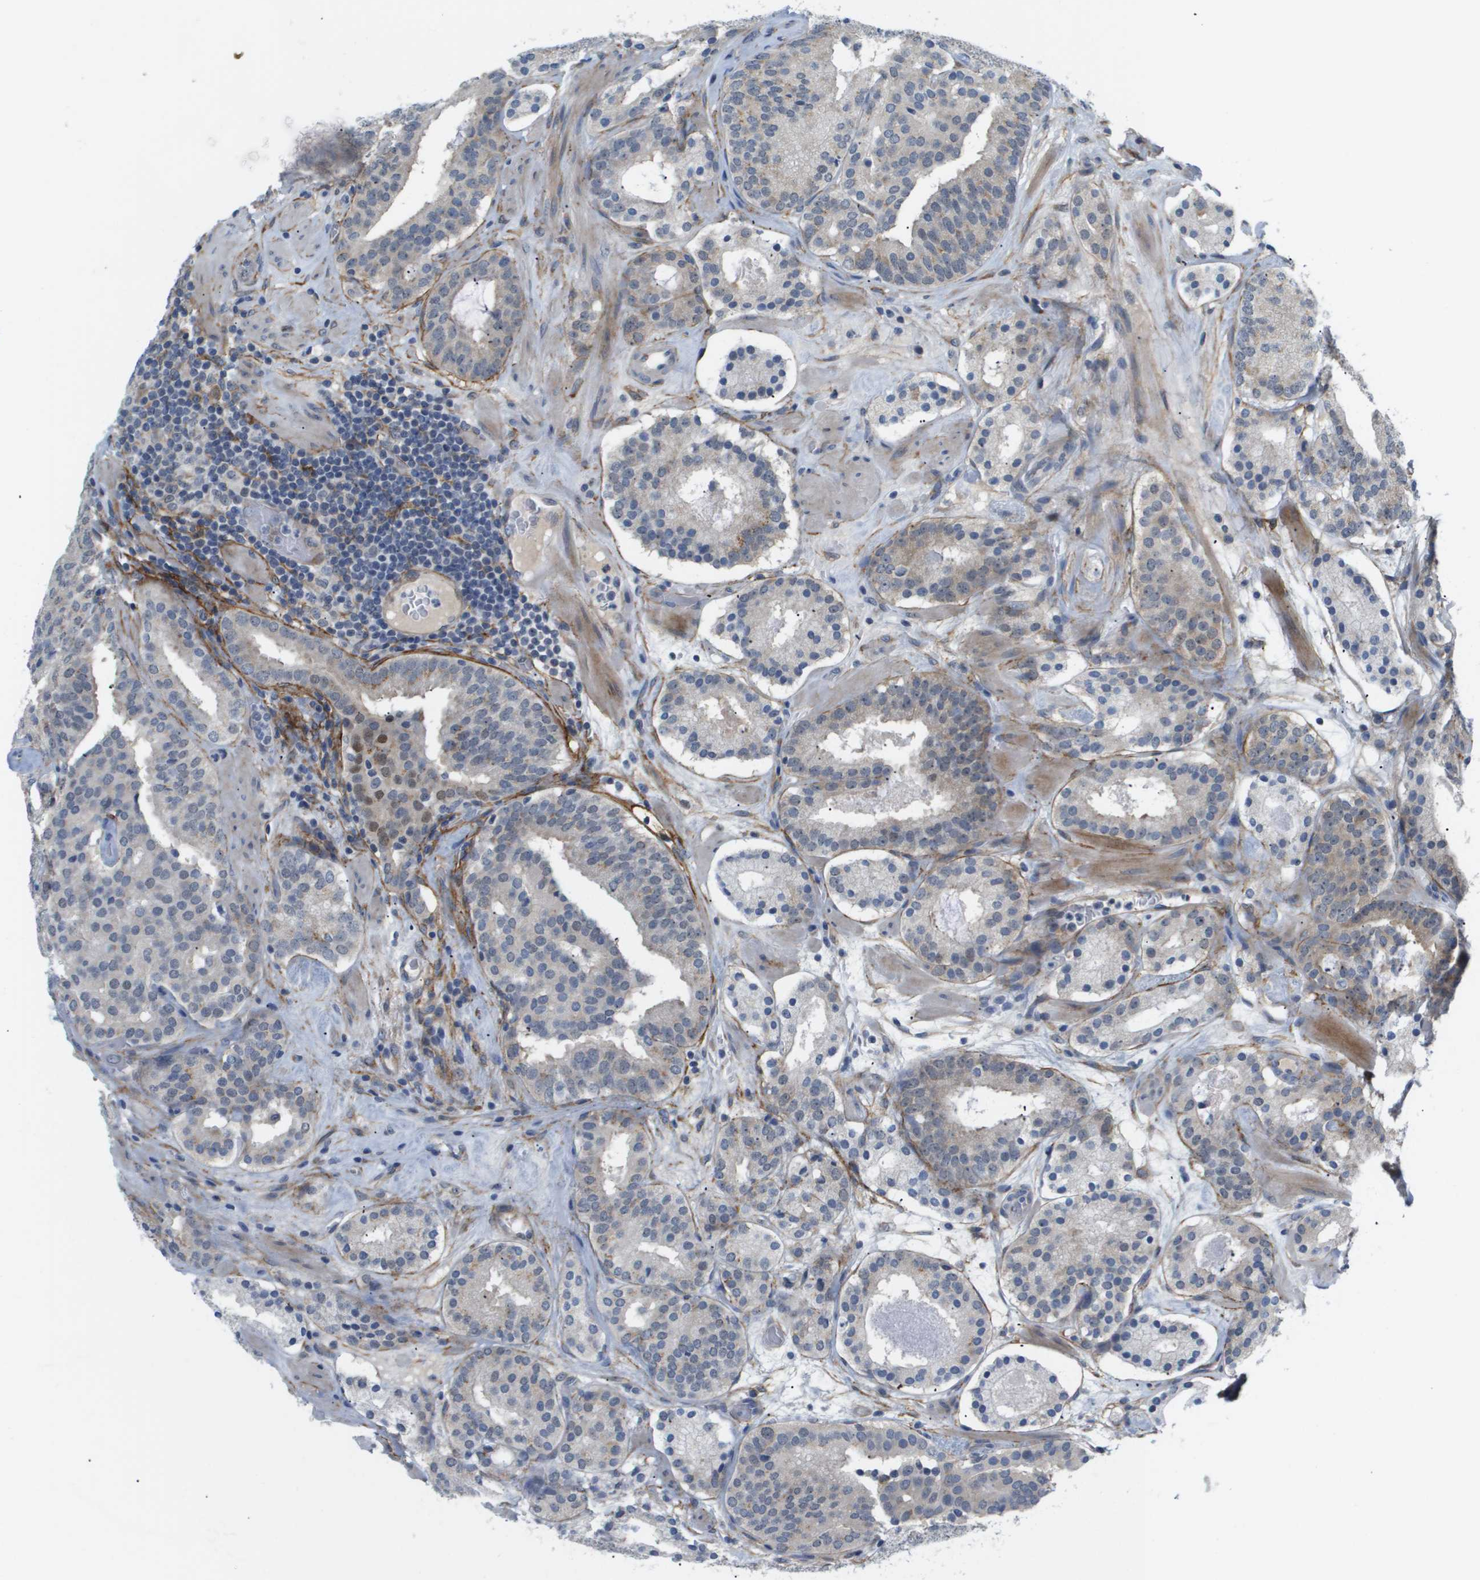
{"staining": {"intensity": "negative", "quantity": "none", "location": "none"}, "tissue": "prostate cancer", "cell_type": "Tumor cells", "image_type": "cancer", "snomed": [{"axis": "morphology", "description": "Adenocarcinoma, Low grade"}, {"axis": "topography", "description": "Prostate"}], "caption": "High power microscopy histopathology image of an IHC histopathology image of prostate cancer, revealing no significant expression in tumor cells. The staining is performed using DAB brown chromogen with nuclei counter-stained in using hematoxylin.", "gene": "OTUD5", "patient": {"sex": "male", "age": 69}}